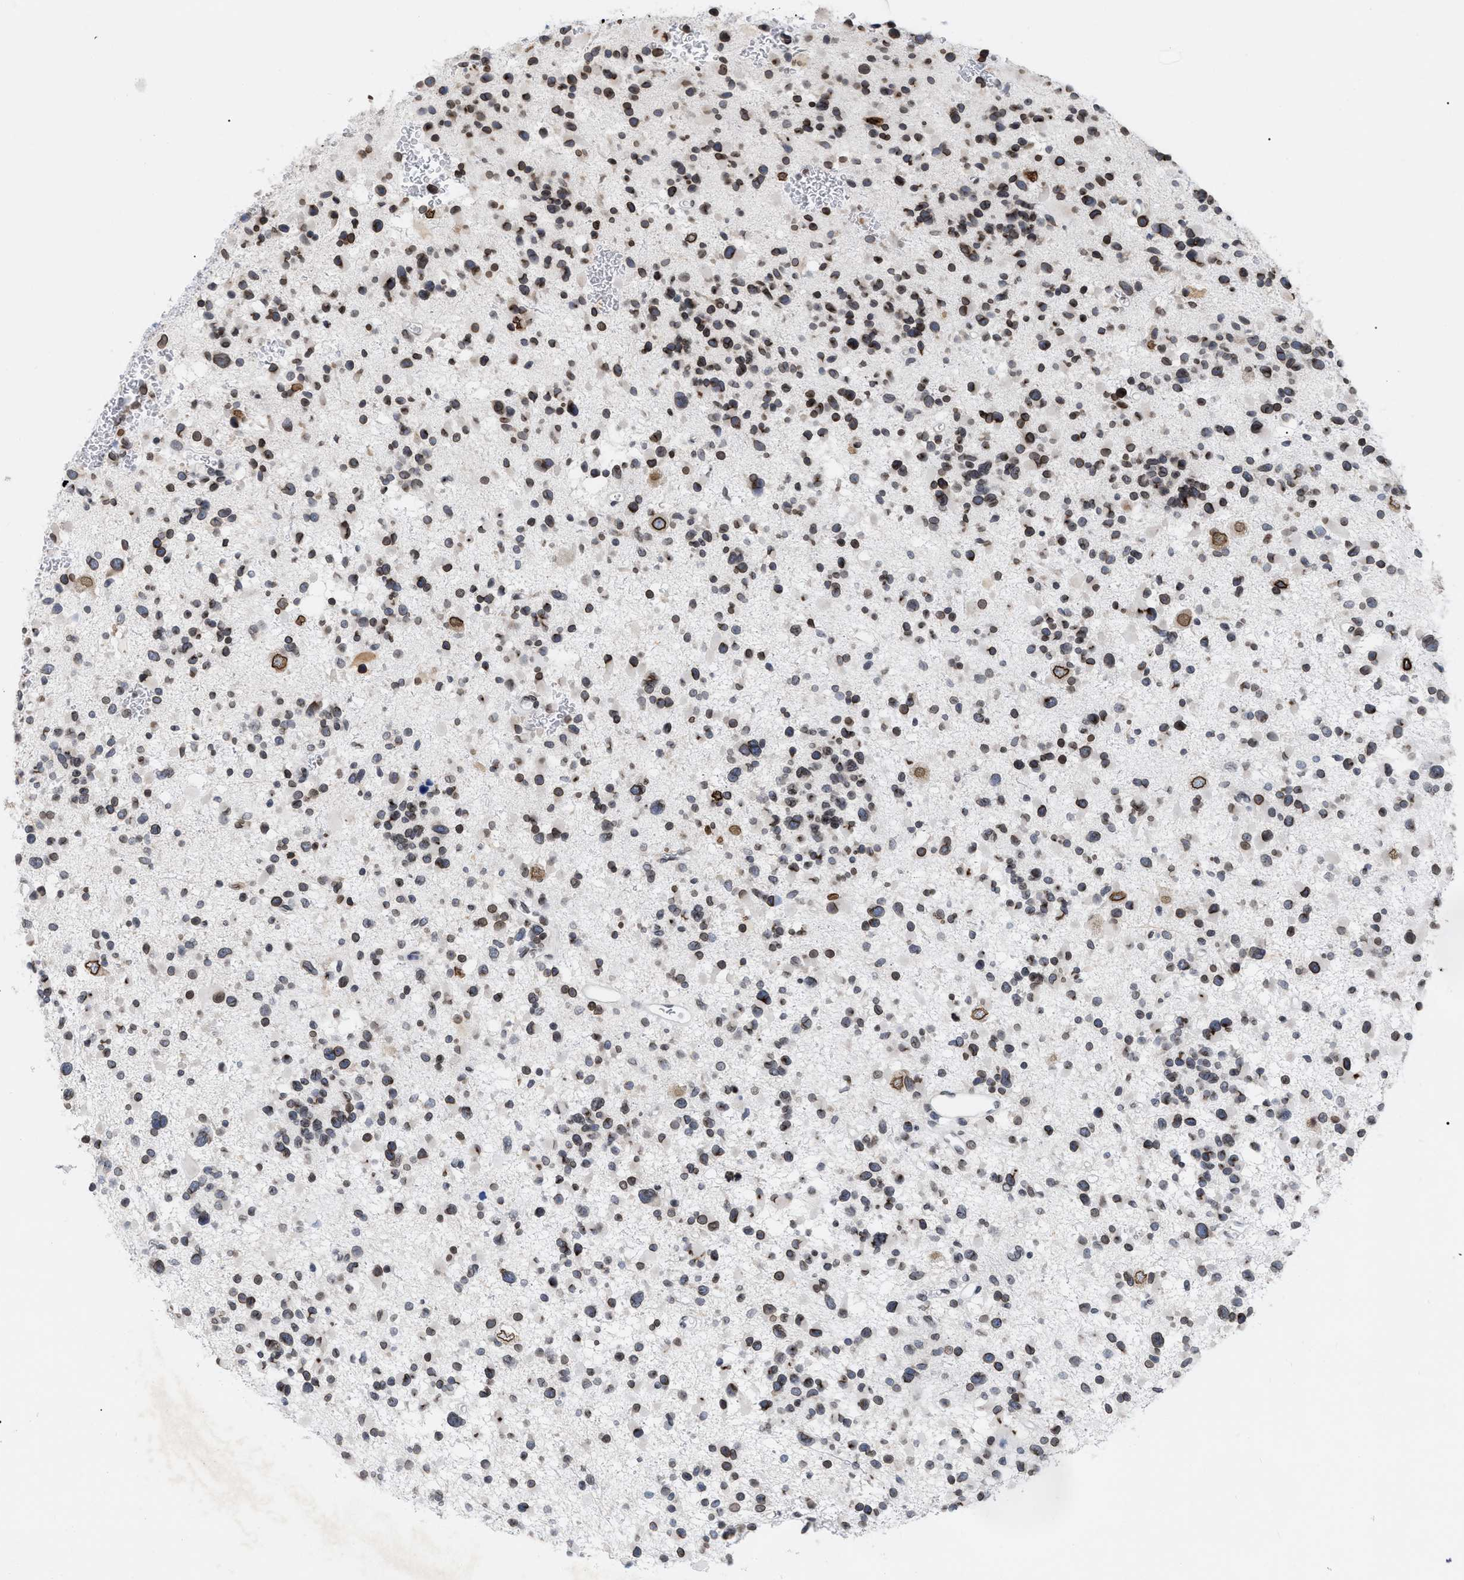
{"staining": {"intensity": "moderate", "quantity": ">75%", "location": "cytoplasmic/membranous,nuclear"}, "tissue": "glioma", "cell_type": "Tumor cells", "image_type": "cancer", "snomed": [{"axis": "morphology", "description": "Glioma, malignant, Low grade"}, {"axis": "topography", "description": "Brain"}], "caption": "Immunohistochemical staining of human glioma exhibits medium levels of moderate cytoplasmic/membranous and nuclear protein staining in about >75% of tumor cells.", "gene": "TPR", "patient": {"sex": "female", "age": 22}}